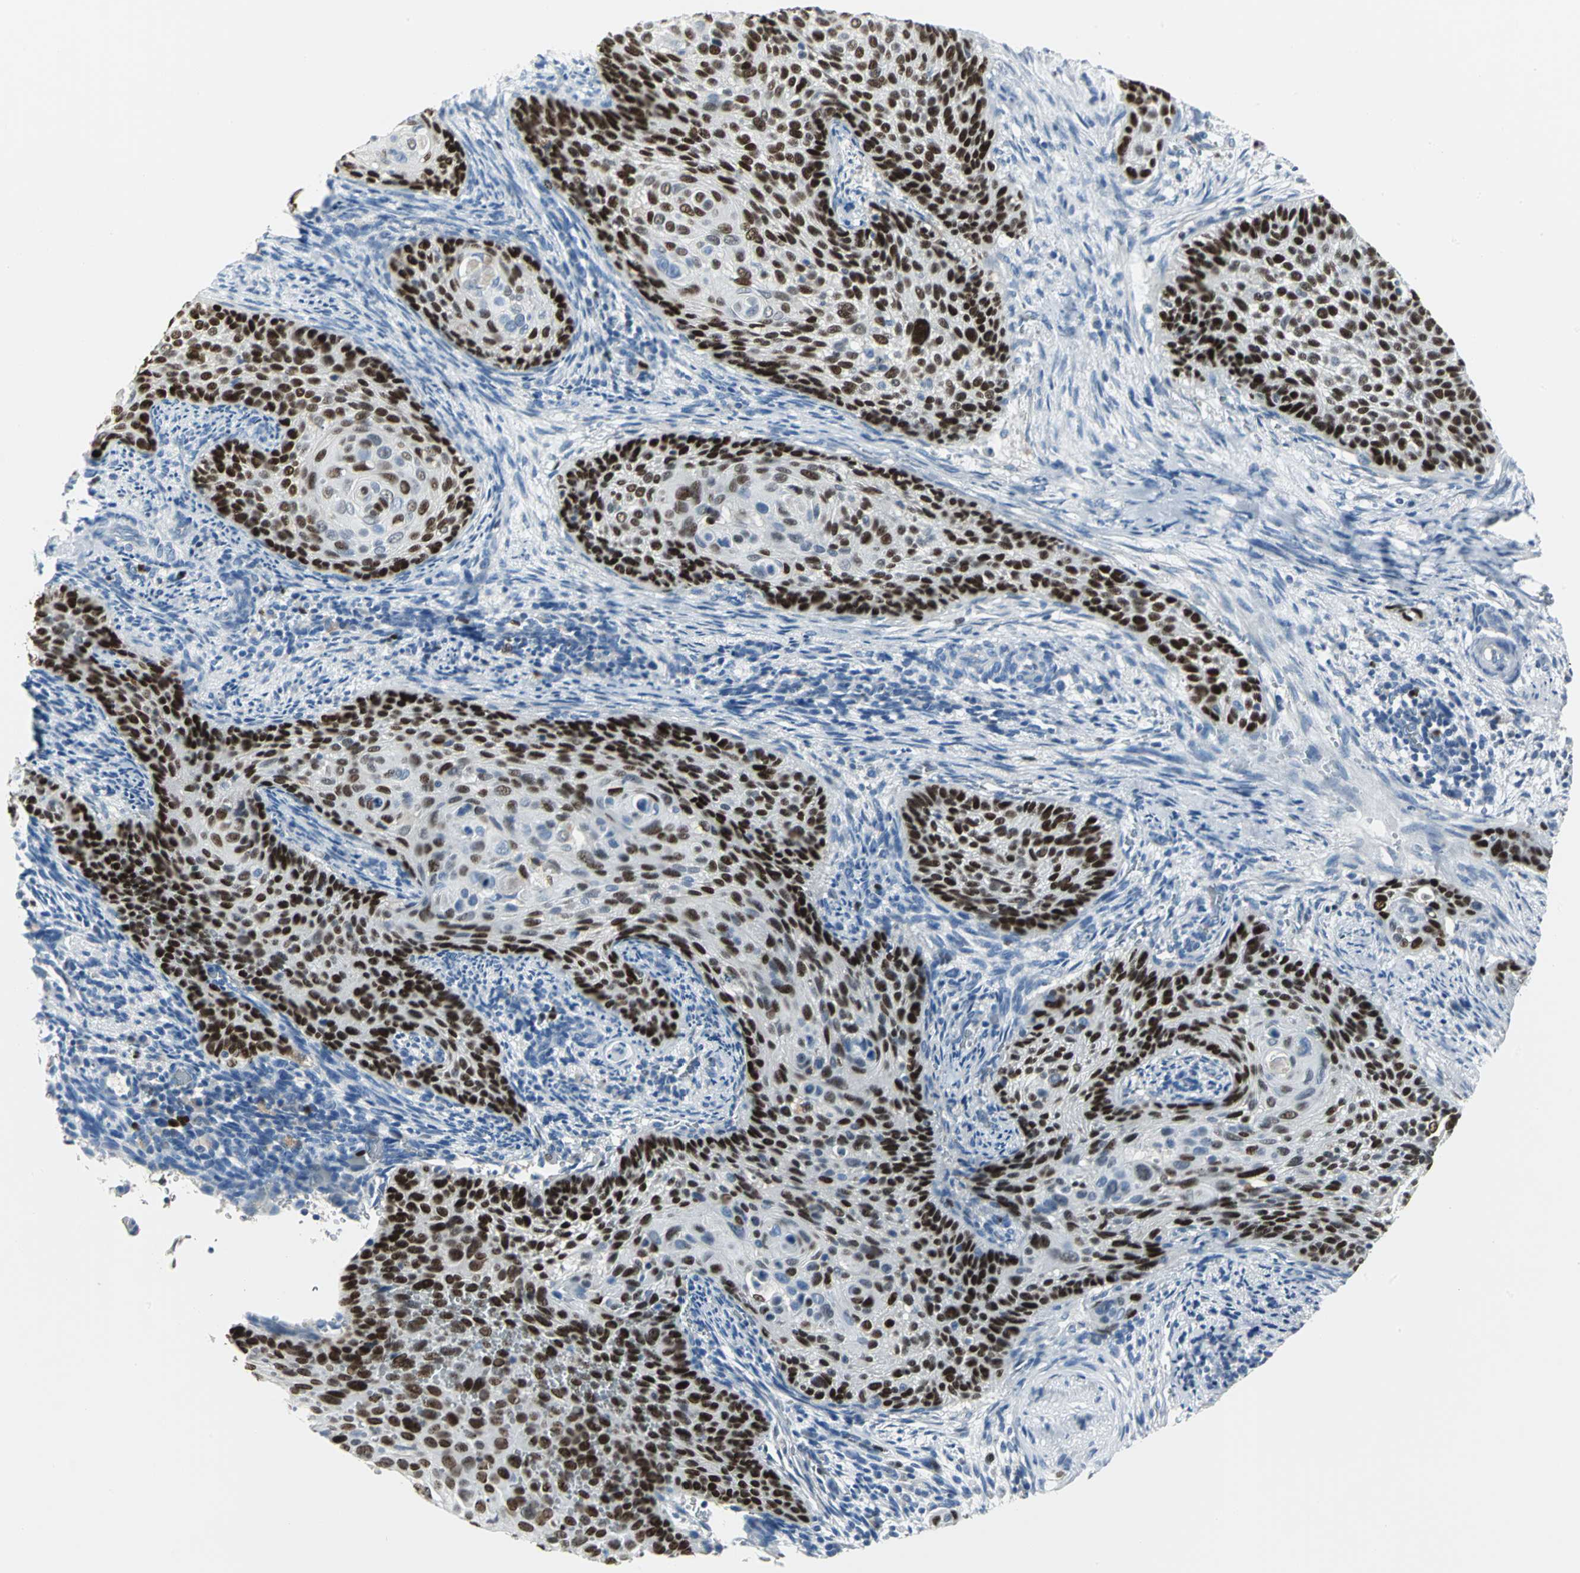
{"staining": {"intensity": "strong", "quantity": ">75%", "location": "nuclear"}, "tissue": "cervical cancer", "cell_type": "Tumor cells", "image_type": "cancer", "snomed": [{"axis": "morphology", "description": "Squamous cell carcinoma, NOS"}, {"axis": "topography", "description": "Cervix"}], "caption": "Immunohistochemistry histopathology image of neoplastic tissue: human squamous cell carcinoma (cervical) stained using IHC exhibits high levels of strong protein expression localized specifically in the nuclear of tumor cells, appearing as a nuclear brown color.", "gene": "MCM4", "patient": {"sex": "female", "age": 33}}